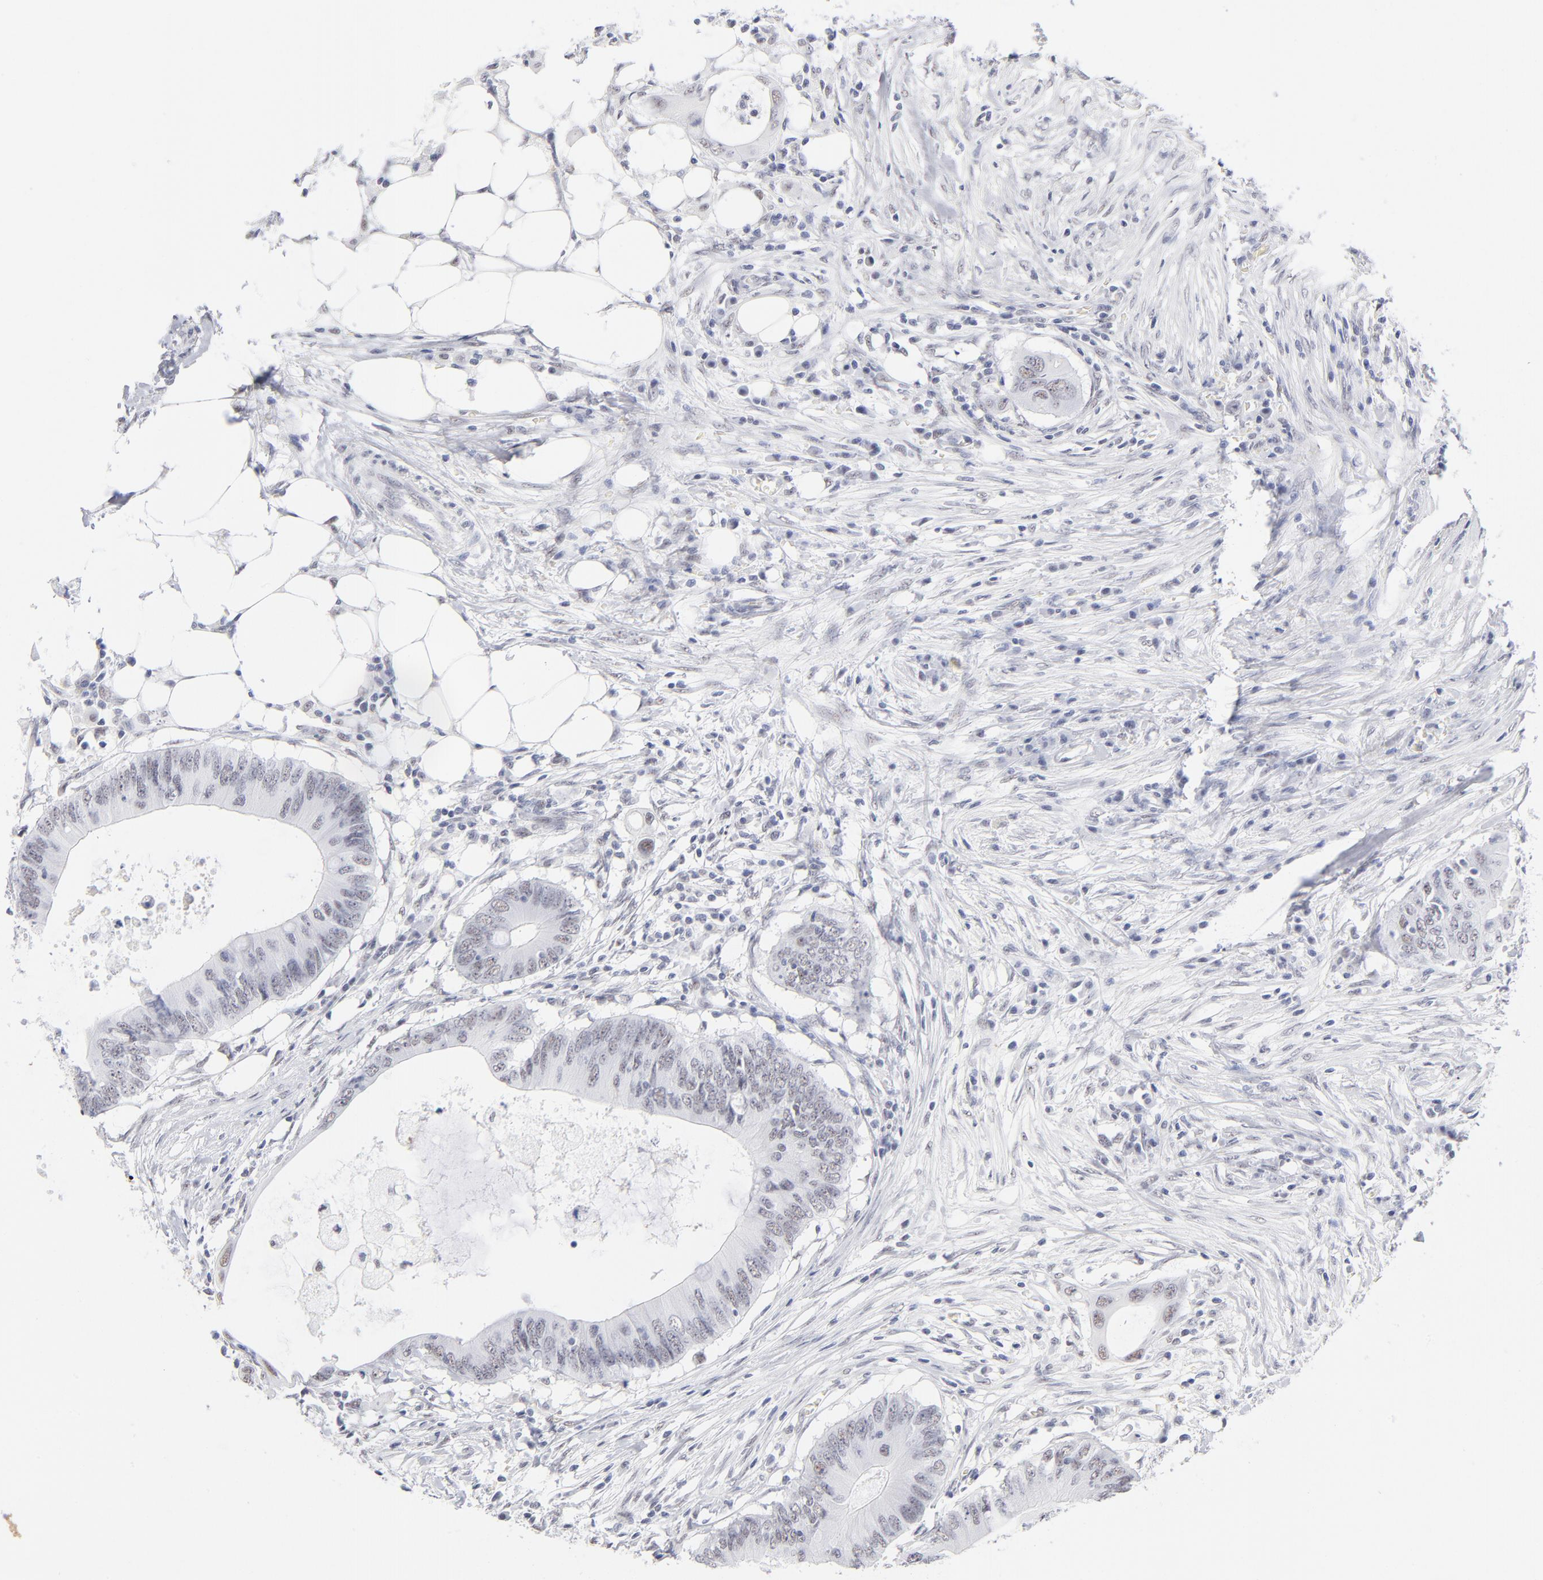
{"staining": {"intensity": "weak", "quantity": "25%-75%", "location": "nuclear"}, "tissue": "colorectal cancer", "cell_type": "Tumor cells", "image_type": "cancer", "snomed": [{"axis": "morphology", "description": "Adenocarcinoma, NOS"}, {"axis": "topography", "description": "Colon"}], "caption": "Protein staining exhibits weak nuclear staining in approximately 25%-75% of tumor cells in colorectal cancer (adenocarcinoma).", "gene": "SNRPB", "patient": {"sex": "male", "age": 71}}